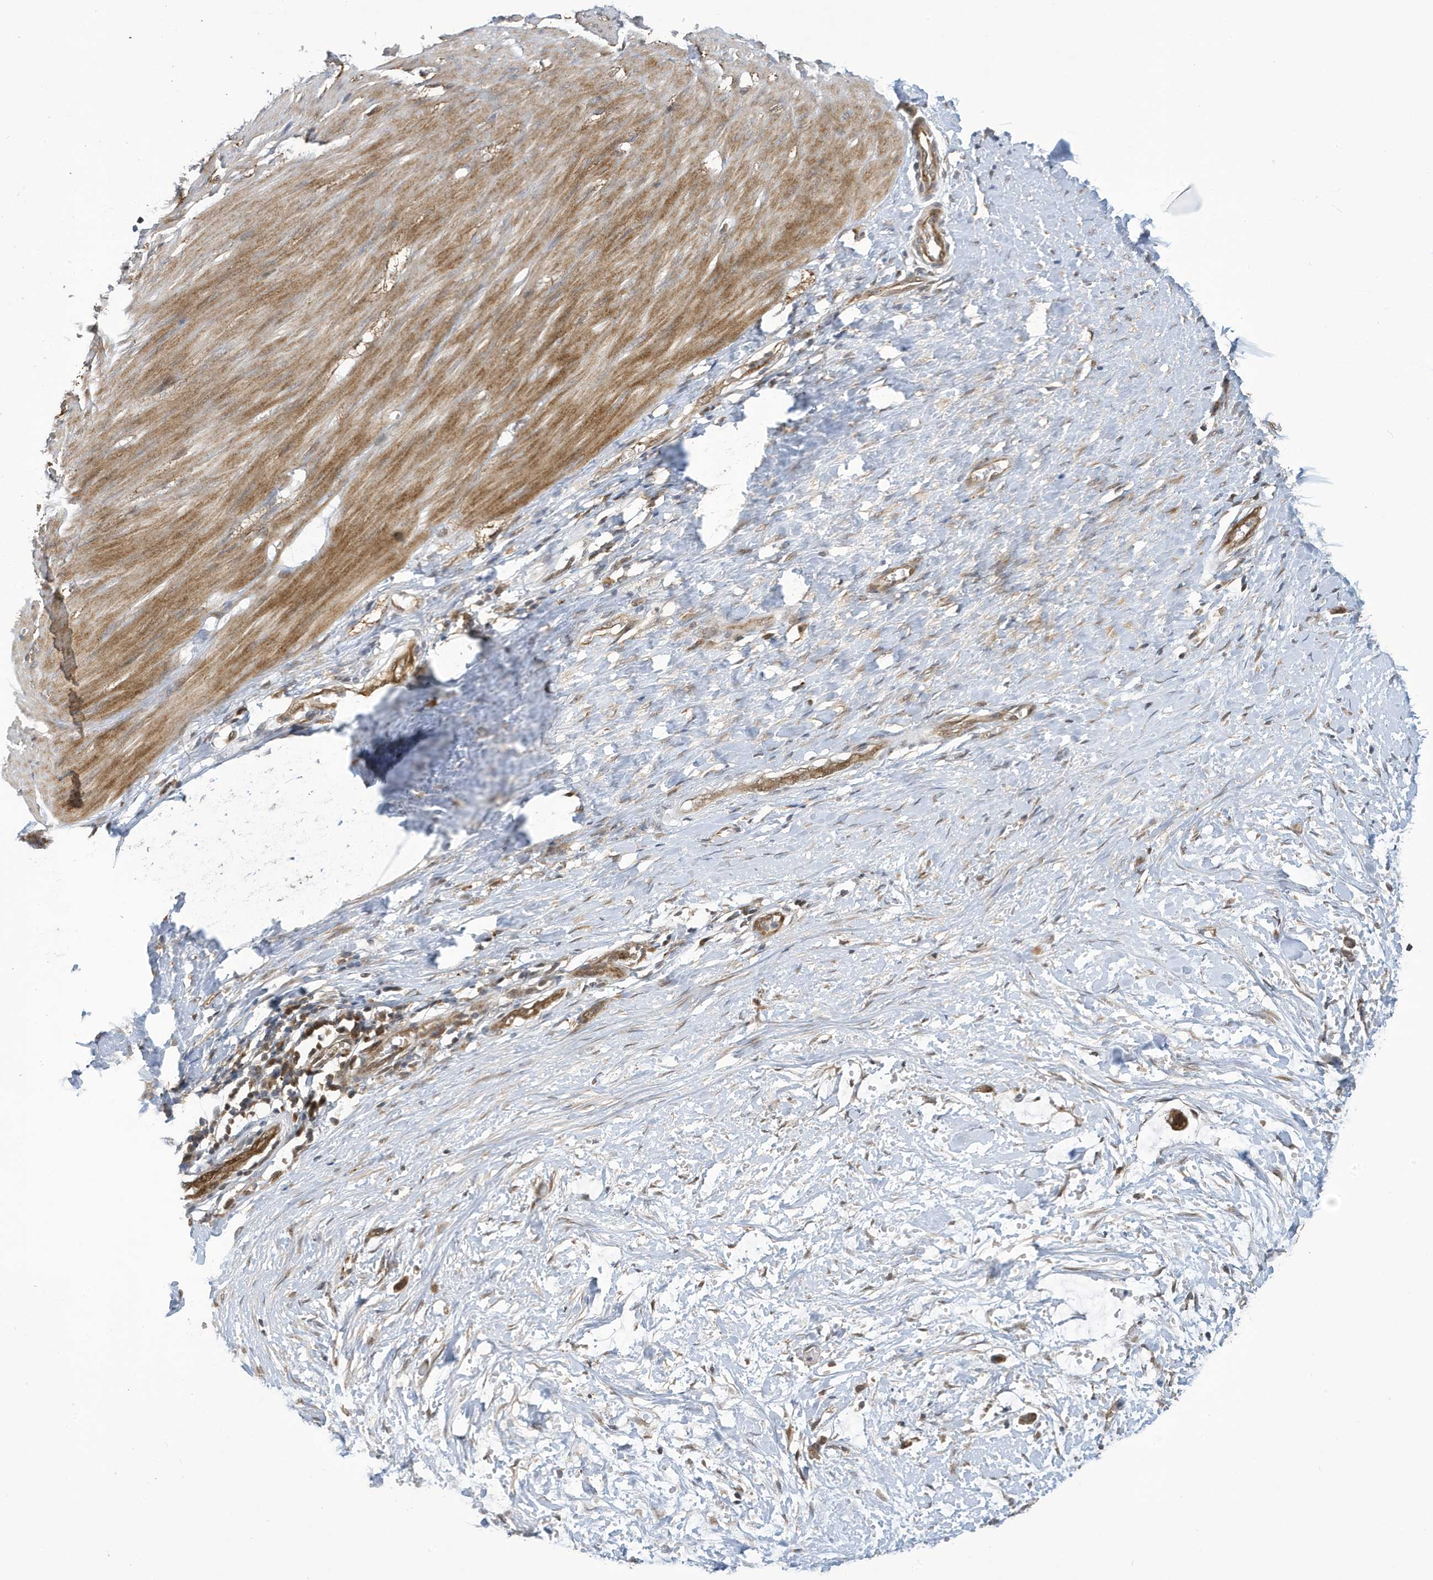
{"staining": {"intensity": "moderate", "quantity": ">75%", "location": "cytoplasmic/membranous"}, "tissue": "smooth muscle", "cell_type": "Smooth muscle cells", "image_type": "normal", "snomed": [{"axis": "morphology", "description": "Normal tissue, NOS"}, {"axis": "morphology", "description": "Adenocarcinoma, NOS"}, {"axis": "topography", "description": "Colon"}, {"axis": "topography", "description": "Peripheral nerve tissue"}], "caption": "Moderate cytoplasmic/membranous protein positivity is identified in approximately >75% of smooth muscle cells in smooth muscle. Using DAB (3,3'-diaminobenzidine) (brown) and hematoxylin (blue) stains, captured at high magnification using brightfield microscopy.", "gene": "NCOA7", "patient": {"sex": "male", "age": 14}}